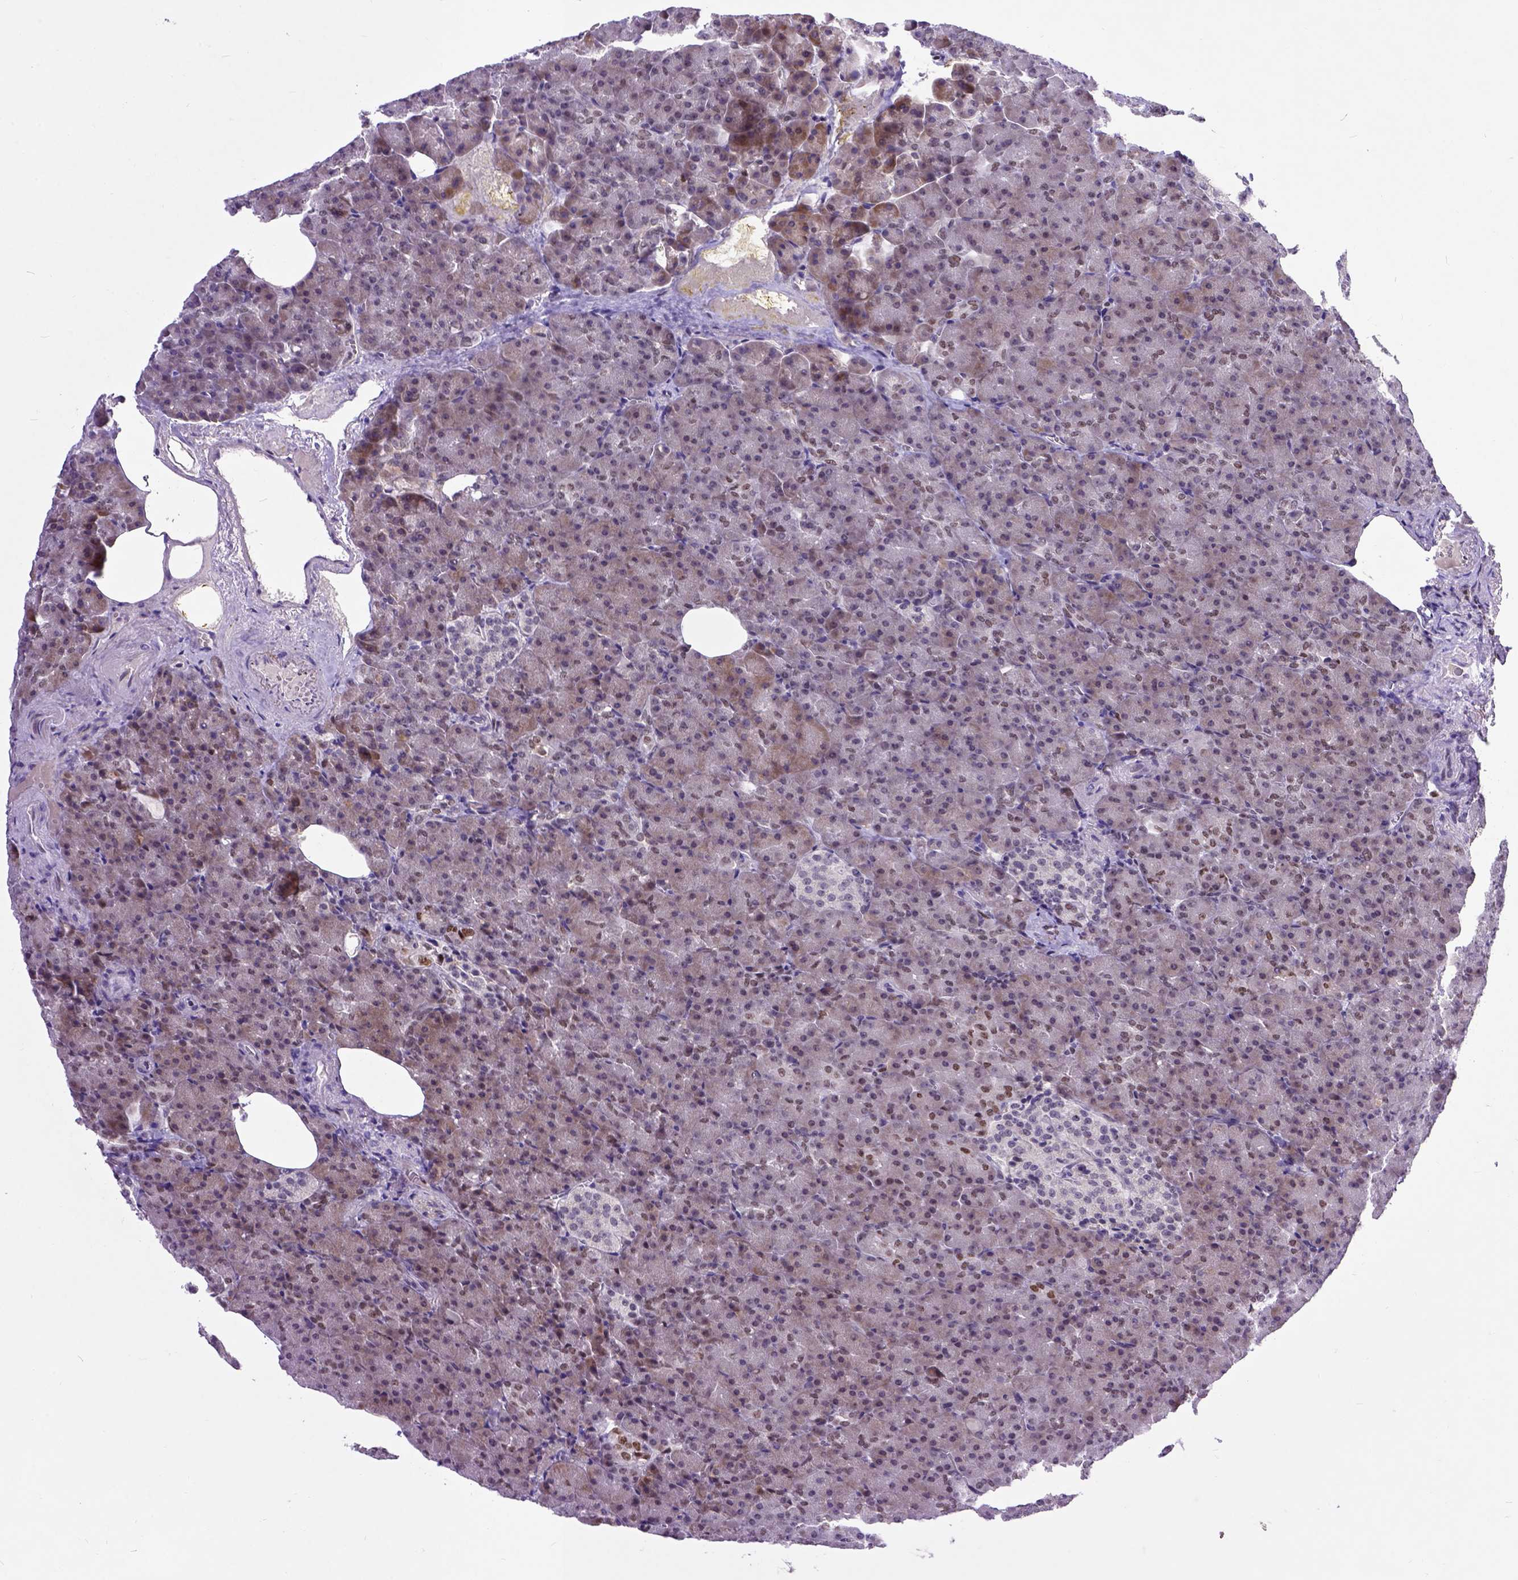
{"staining": {"intensity": "moderate", "quantity": ">75%", "location": "cytoplasmic/membranous,nuclear"}, "tissue": "pancreas", "cell_type": "Exocrine glandular cells", "image_type": "normal", "snomed": [{"axis": "morphology", "description": "Normal tissue, NOS"}, {"axis": "topography", "description": "Pancreas"}], "caption": "Immunohistochemistry (IHC) of unremarkable human pancreas reveals medium levels of moderate cytoplasmic/membranous,nuclear expression in about >75% of exocrine glandular cells. The protein is stained brown, and the nuclei are stained in blue (DAB IHC with brightfield microscopy, high magnification).", "gene": "RCC2", "patient": {"sex": "female", "age": 74}}